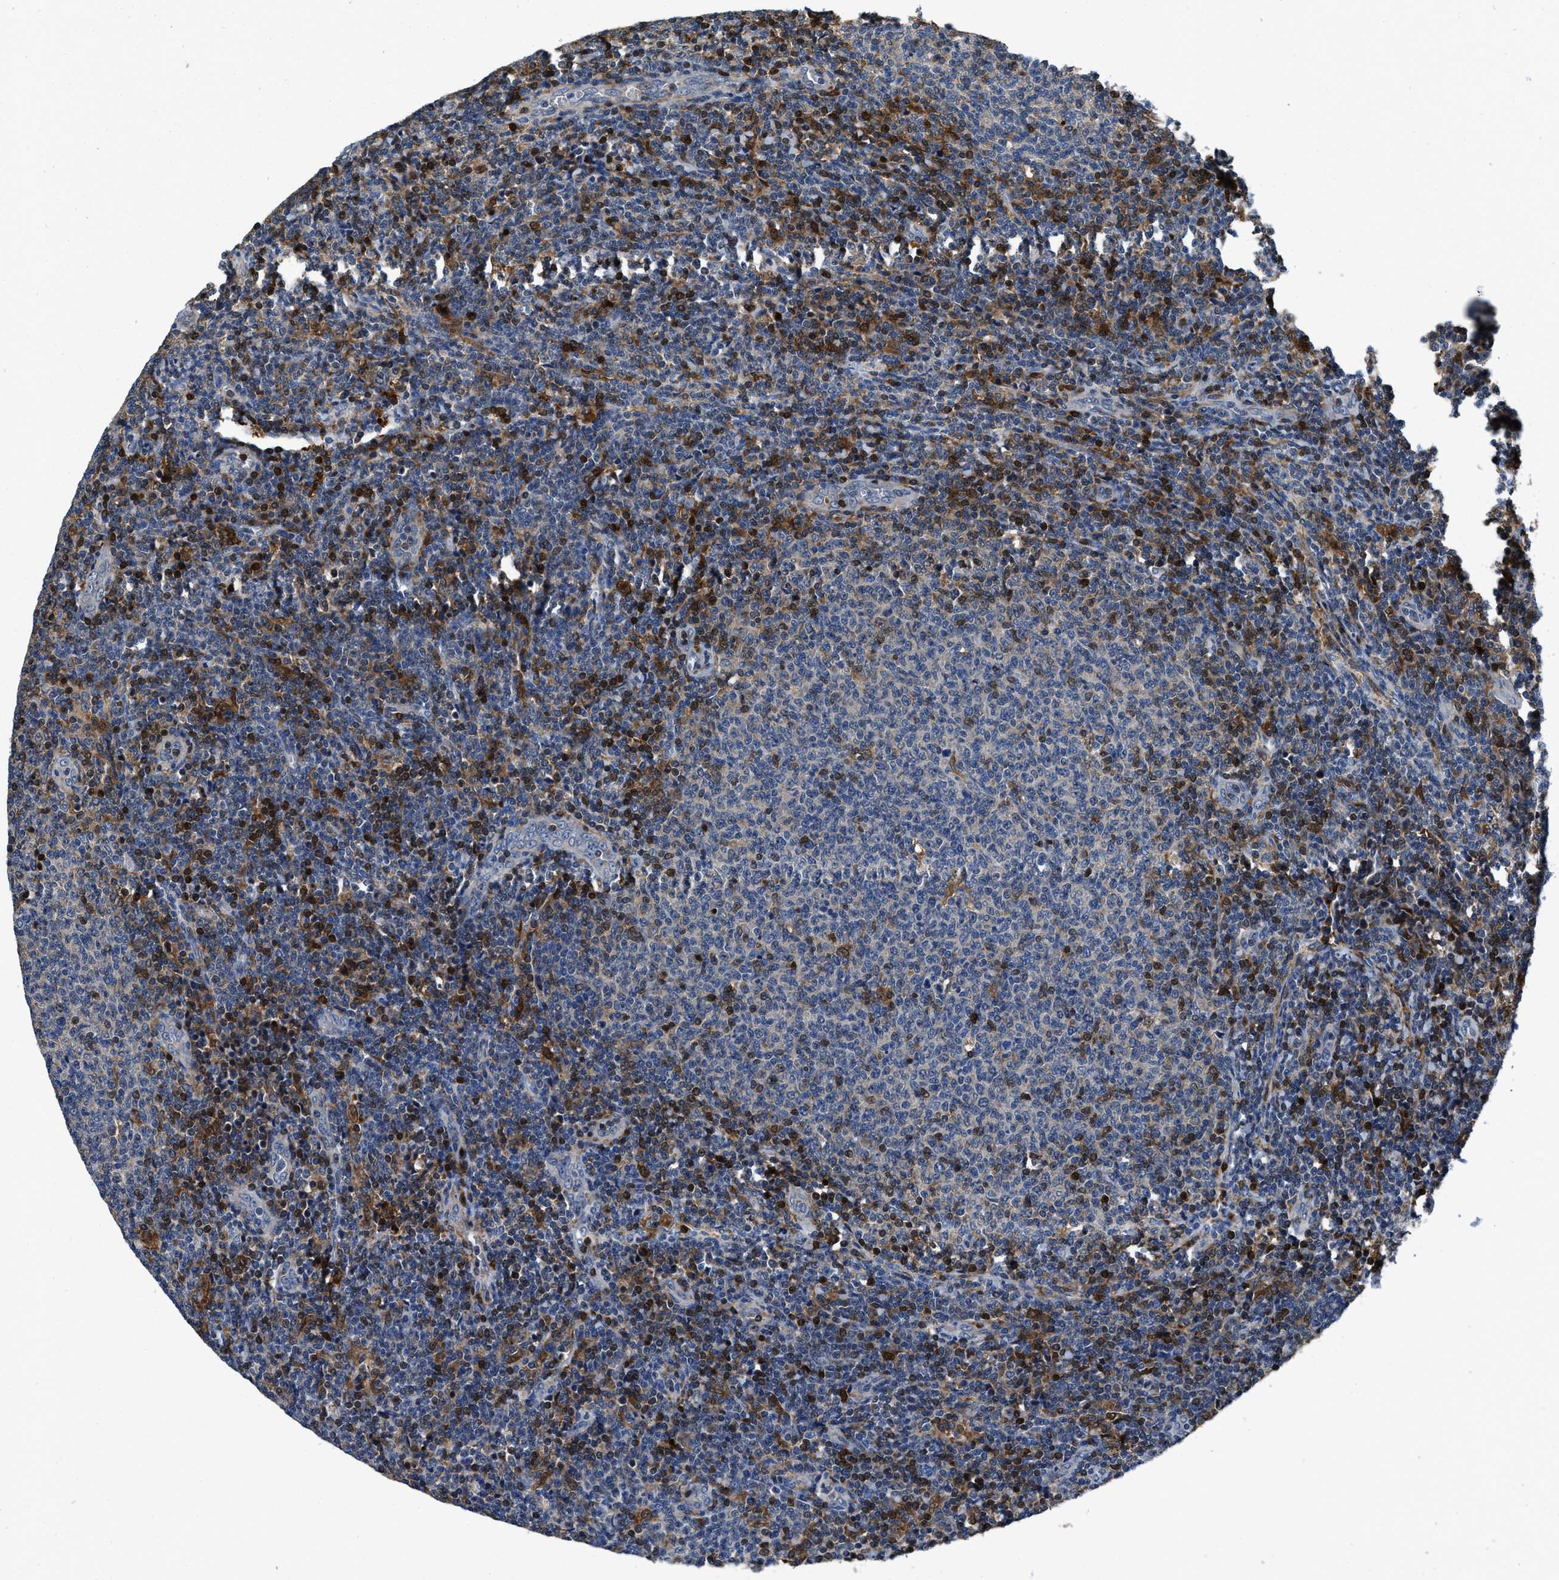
{"staining": {"intensity": "weak", "quantity": "<25%", "location": "cytoplasmic/membranous"}, "tissue": "lymphoma", "cell_type": "Tumor cells", "image_type": "cancer", "snomed": [{"axis": "morphology", "description": "Malignant lymphoma, non-Hodgkin's type, Low grade"}, {"axis": "topography", "description": "Lymph node"}], "caption": "This is a histopathology image of IHC staining of lymphoma, which shows no positivity in tumor cells.", "gene": "RGS10", "patient": {"sex": "male", "age": 66}}